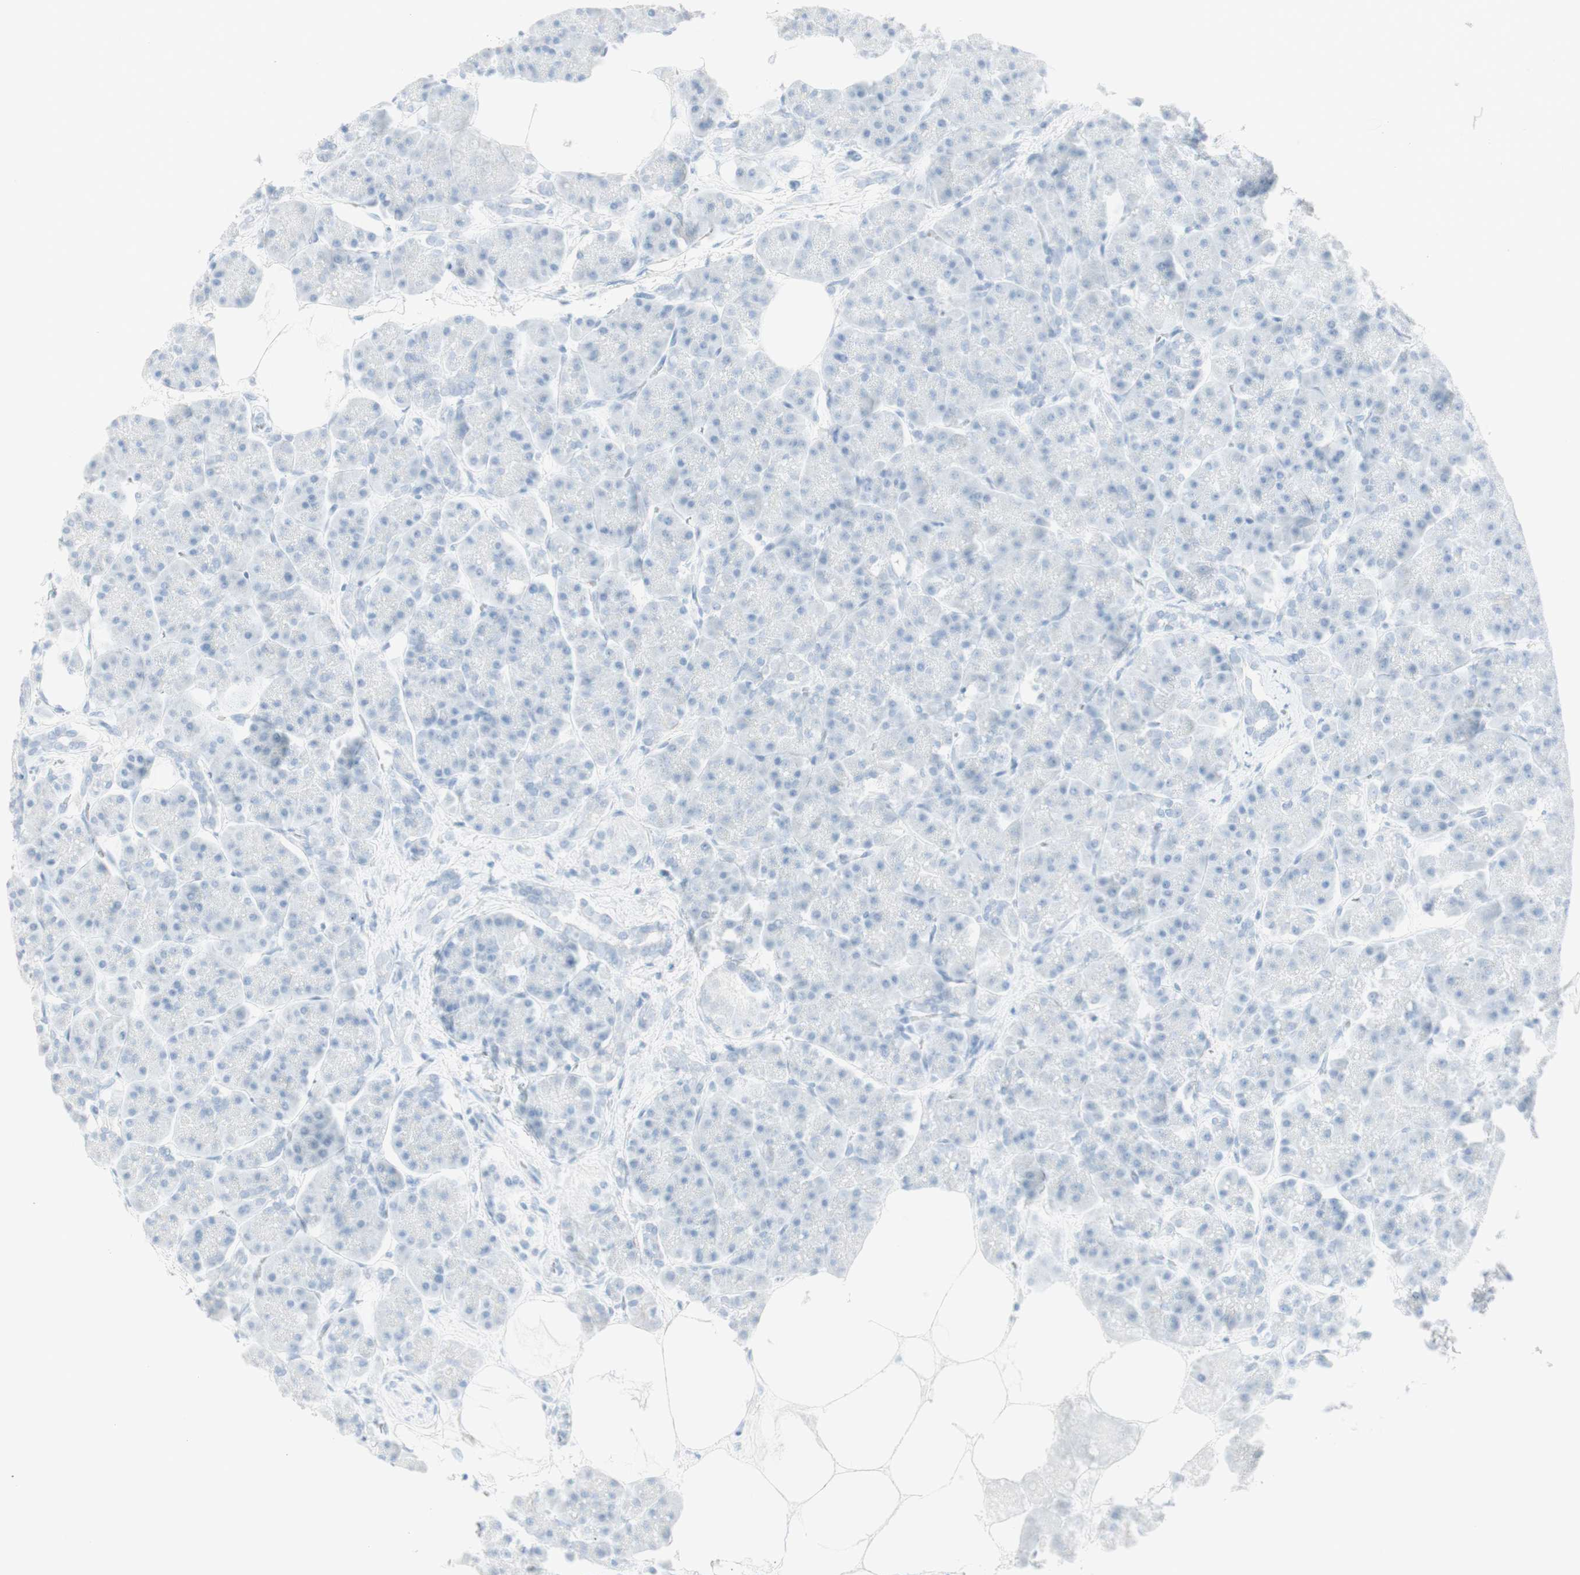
{"staining": {"intensity": "negative", "quantity": "none", "location": "none"}, "tissue": "pancreas", "cell_type": "Exocrine glandular cells", "image_type": "normal", "snomed": [{"axis": "morphology", "description": "Normal tissue, NOS"}, {"axis": "topography", "description": "Pancreas"}], "caption": "Immunohistochemistry photomicrograph of benign pancreas: pancreas stained with DAB (3,3'-diaminobenzidine) displays no significant protein expression in exocrine glandular cells.", "gene": "NAPSA", "patient": {"sex": "female", "age": 70}}